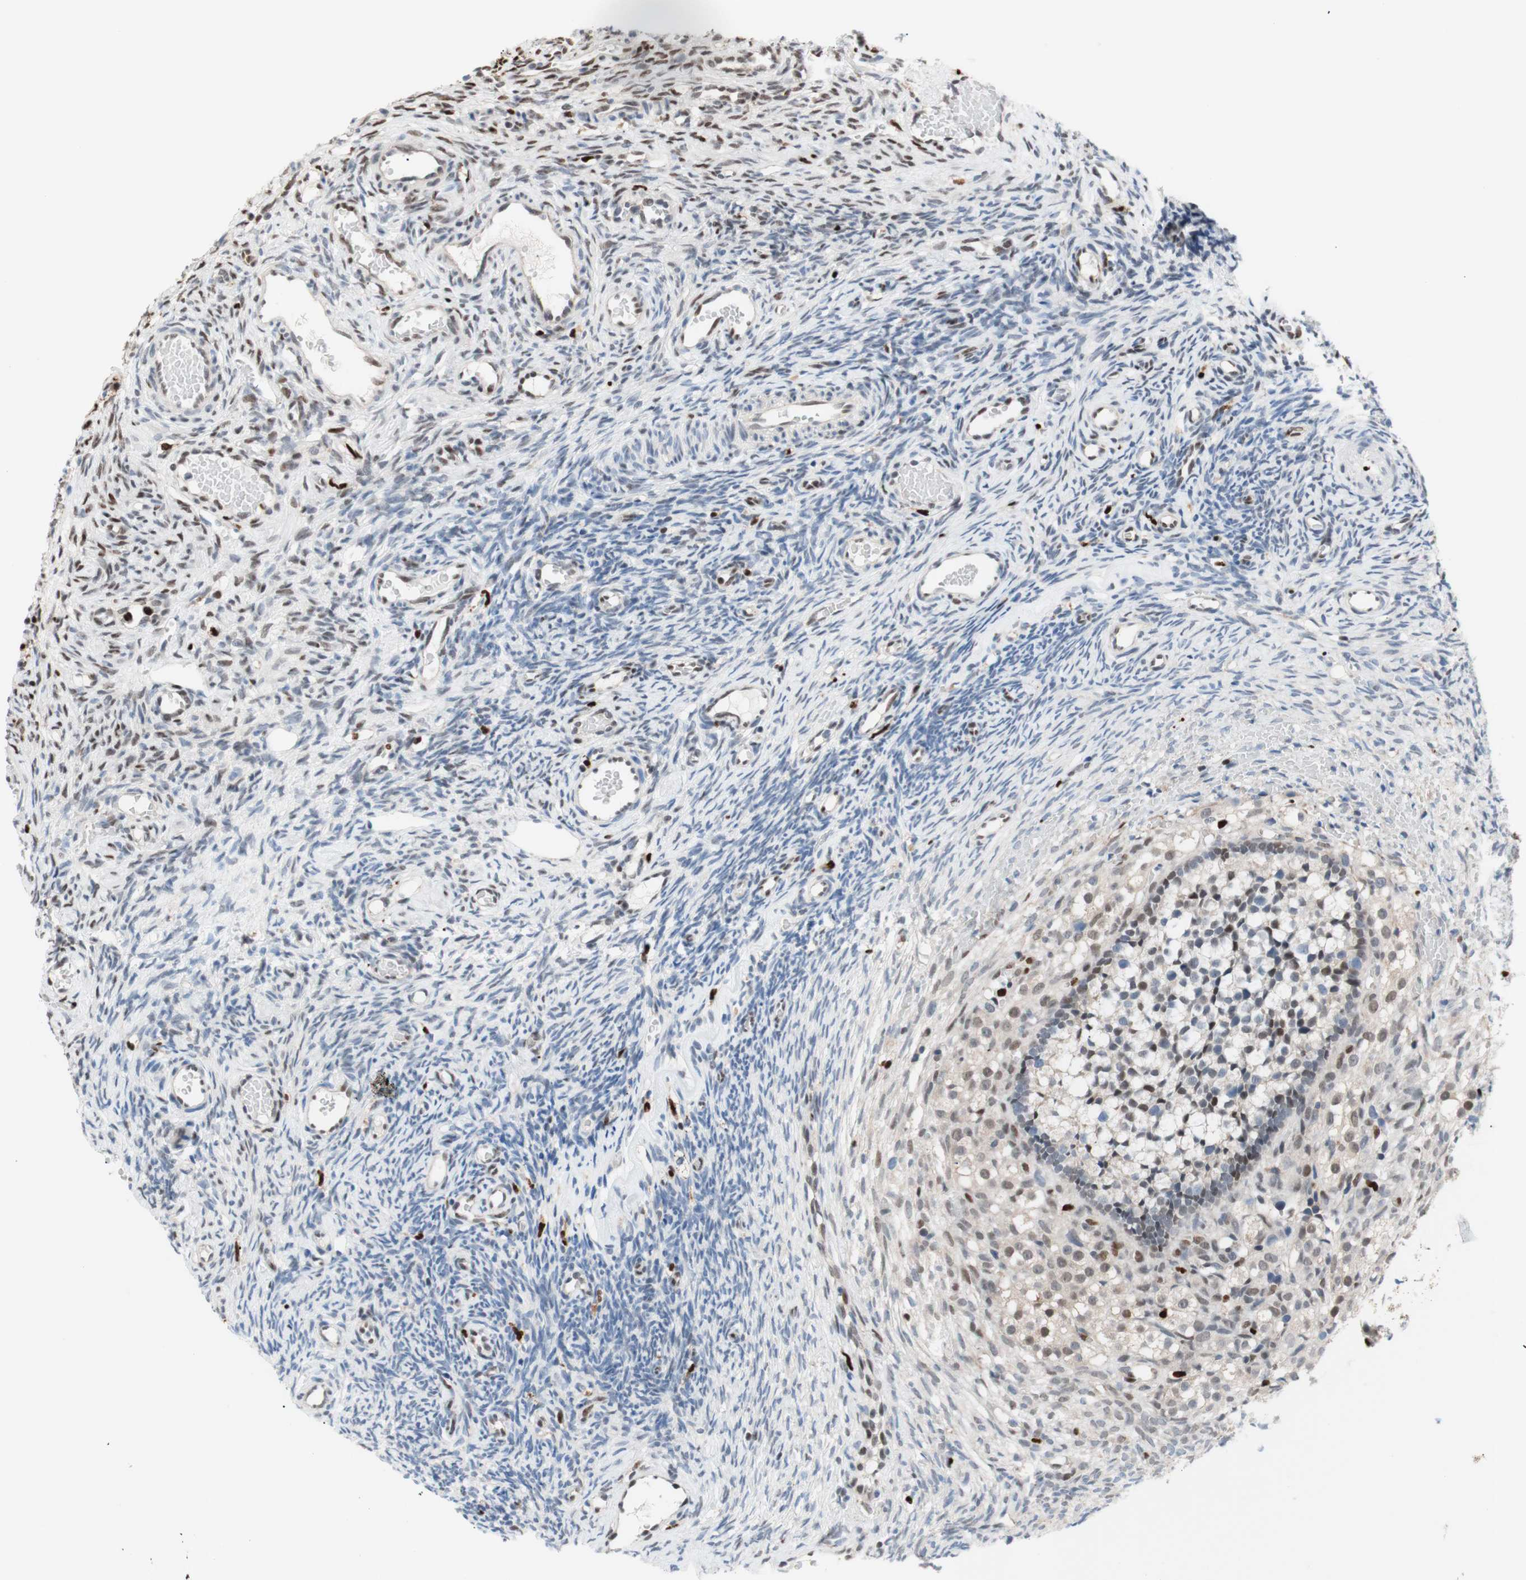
{"staining": {"intensity": "weak", "quantity": "25%-75%", "location": "nuclear"}, "tissue": "ovary", "cell_type": "Follicle cells", "image_type": "normal", "snomed": [{"axis": "morphology", "description": "Normal tissue, NOS"}, {"axis": "topography", "description": "Ovary"}], "caption": "Ovary stained with DAB immunohistochemistry displays low levels of weak nuclear positivity in approximately 25%-75% of follicle cells.", "gene": "EED", "patient": {"sex": "female", "age": 35}}